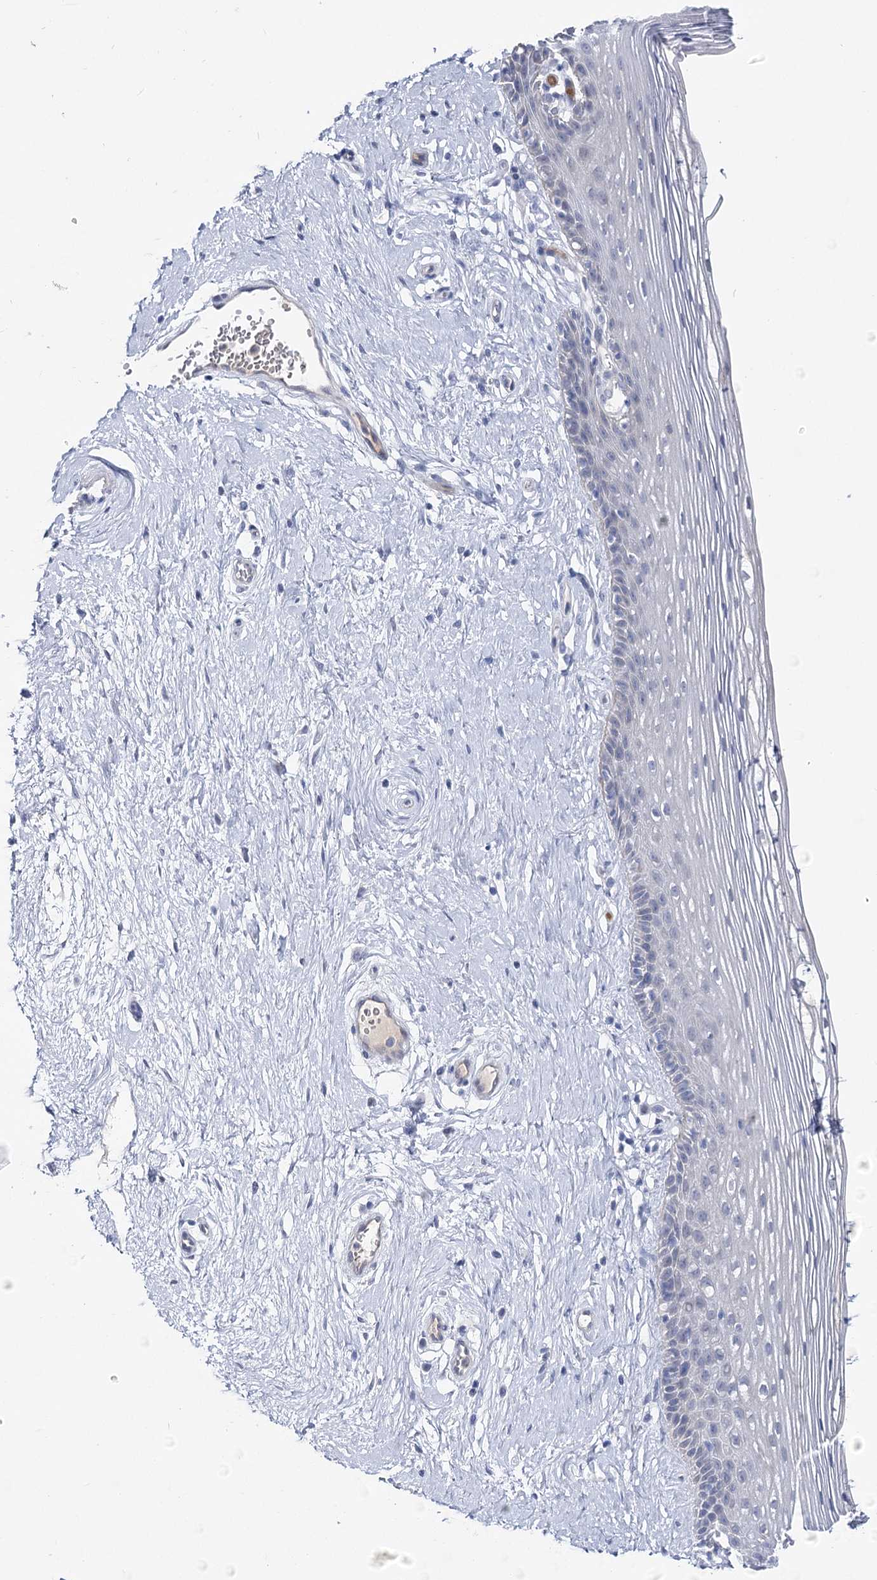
{"staining": {"intensity": "negative", "quantity": "none", "location": "none"}, "tissue": "vagina", "cell_type": "Squamous epithelial cells", "image_type": "normal", "snomed": [{"axis": "morphology", "description": "Normal tissue, NOS"}, {"axis": "topography", "description": "Vagina"}], "caption": "This histopathology image is of benign vagina stained with IHC to label a protein in brown with the nuclei are counter-stained blue. There is no positivity in squamous epithelial cells.", "gene": "UGP2", "patient": {"sex": "female", "age": 46}}